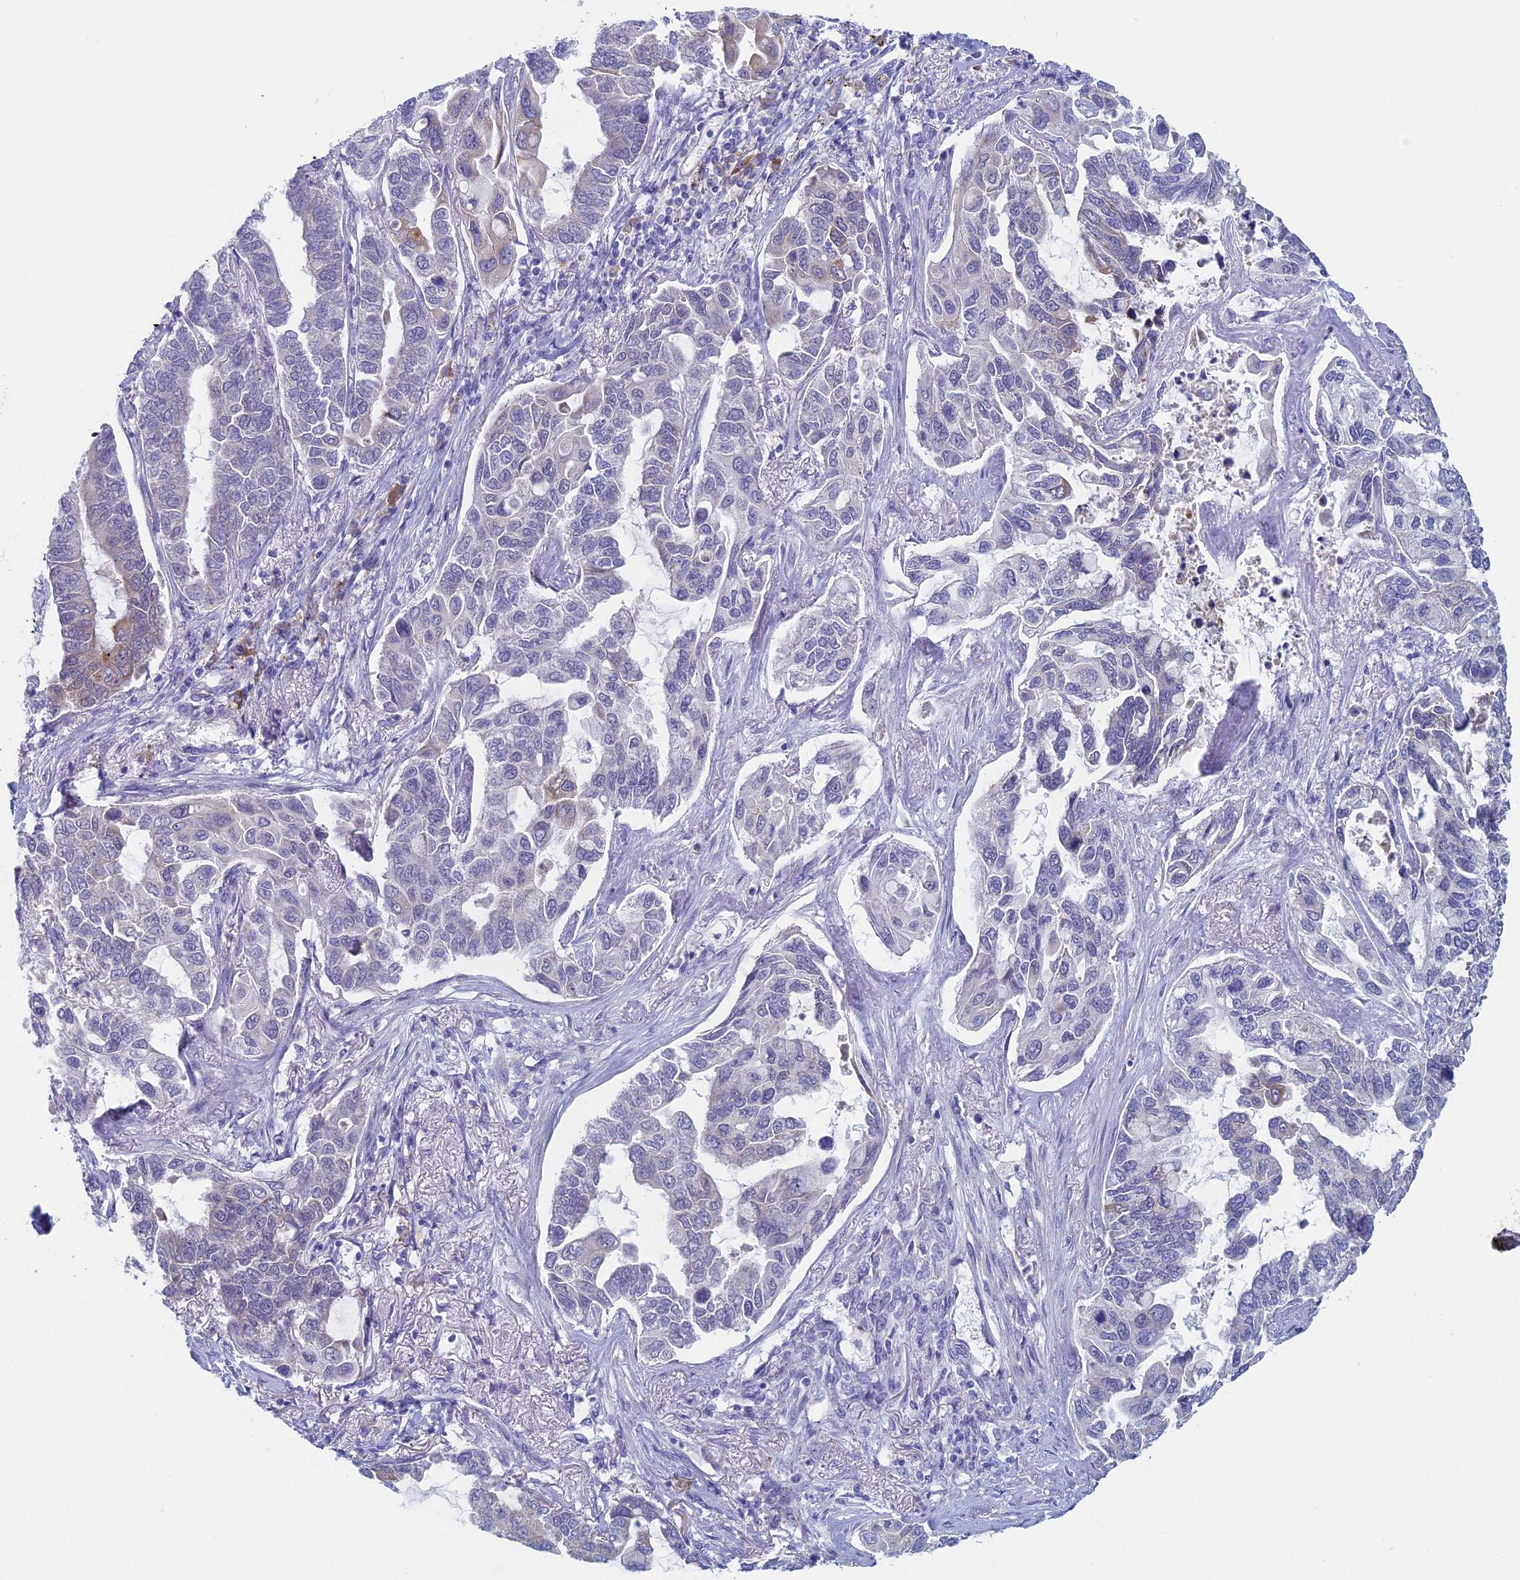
{"staining": {"intensity": "negative", "quantity": "none", "location": "none"}, "tissue": "lung cancer", "cell_type": "Tumor cells", "image_type": "cancer", "snomed": [{"axis": "morphology", "description": "Adenocarcinoma, NOS"}, {"axis": "topography", "description": "Lung"}], "caption": "Immunohistochemical staining of adenocarcinoma (lung) reveals no significant positivity in tumor cells. (Brightfield microscopy of DAB immunohistochemistry (IHC) at high magnification).", "gene": "MAGEB6", "patient": {"sex": "male", "age": 64}}